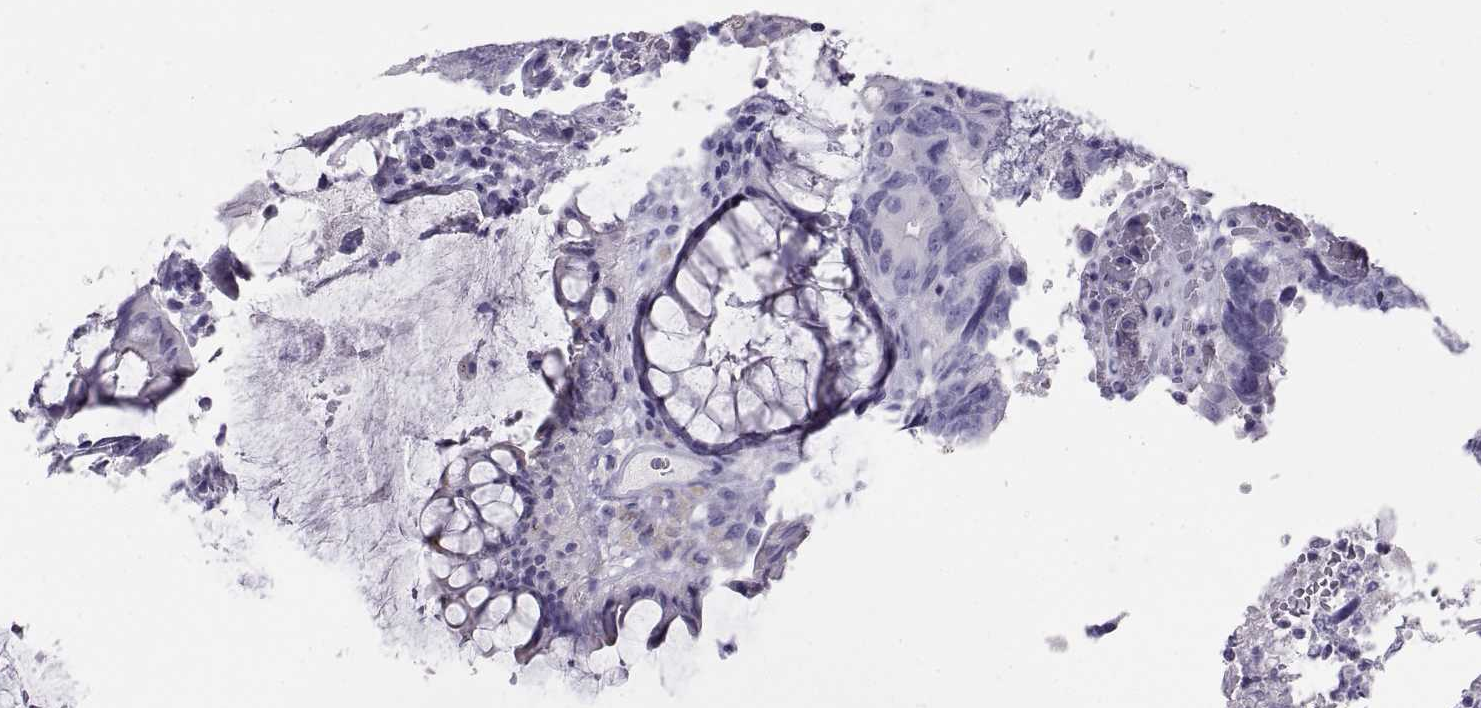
{"staining": {"intensity": "negative", "quantity": "none", "location": "none"}, "tissue": "colorectal cancer", "cell_type": "Tumor cells", "image_type": "cancer", "snomed": [{"axis": "morphology", "description": "Adenocarcinoma, NOS"}, {"axis": "topography", "description": "Colon"}], "caption": "Micrograph shows no significant protein staining in tumor cells of colorectal adenocarcinoma.", "gene": "RGS20", "patient": {"sex": "female", "age": 67}}